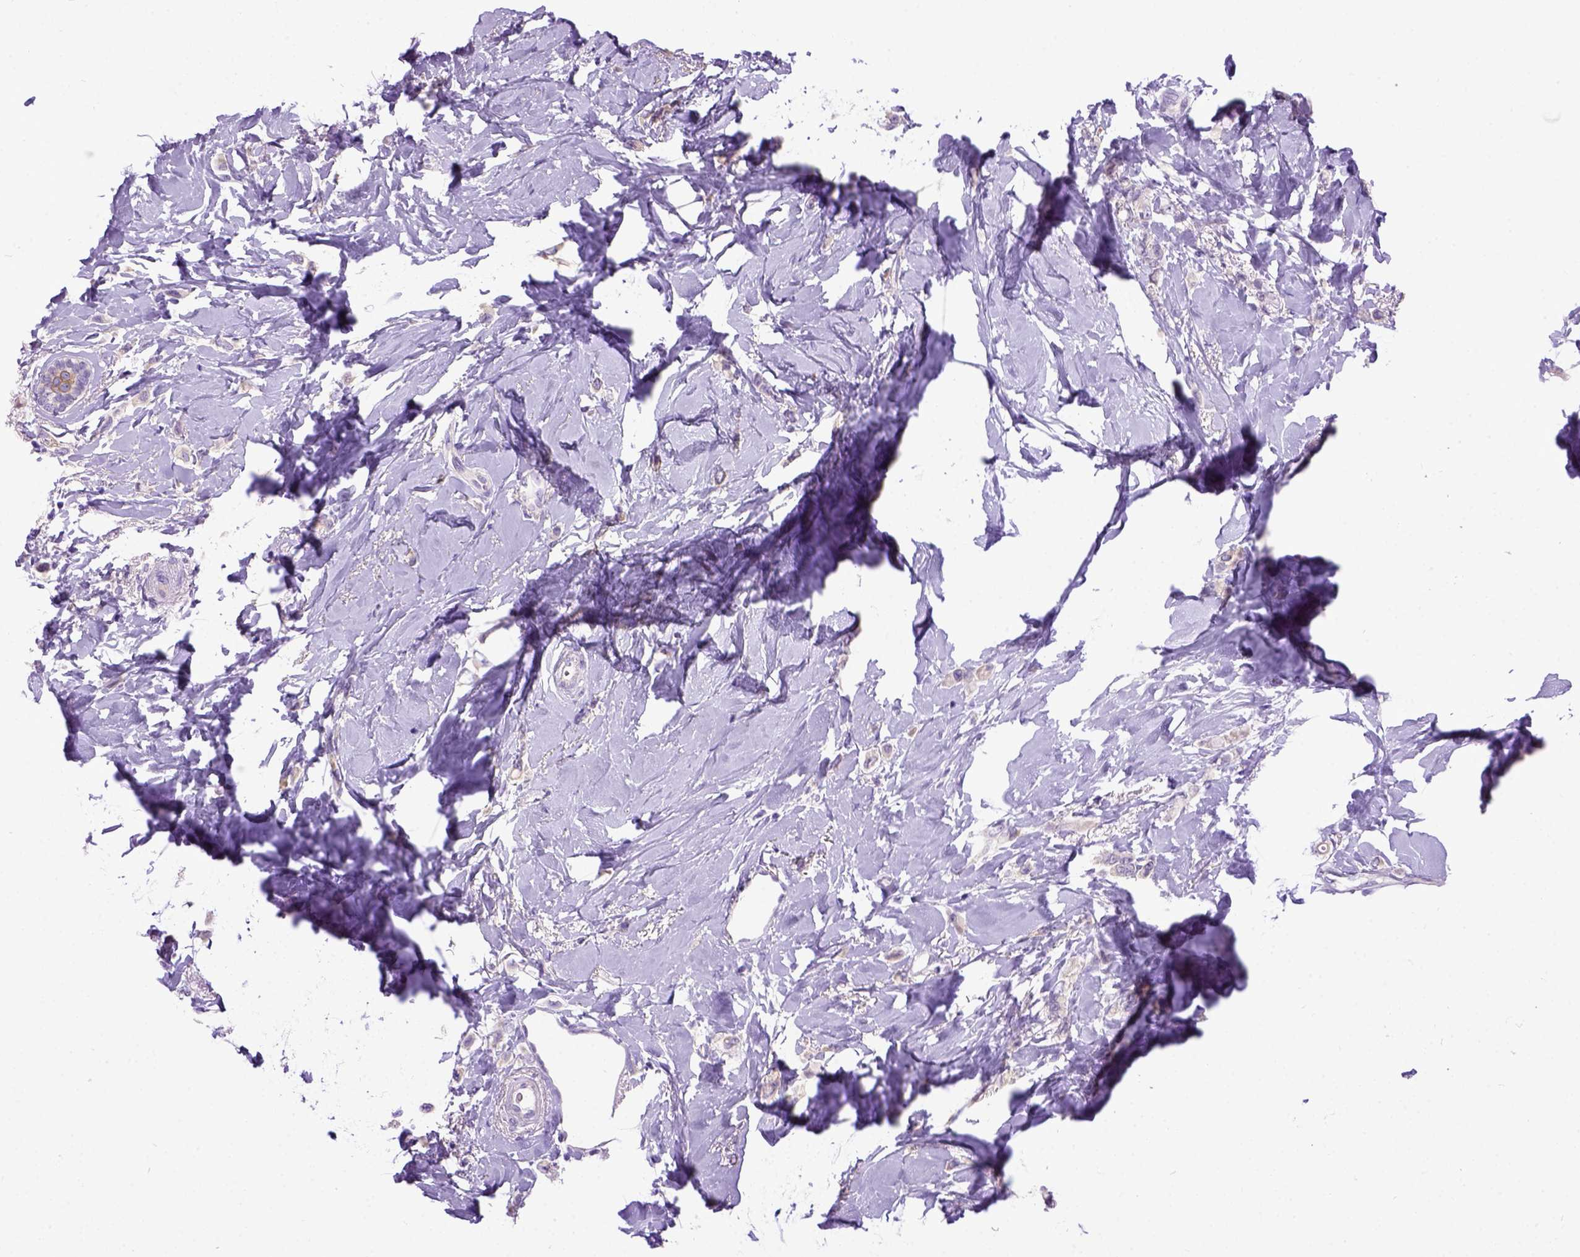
{"staining": {"intensity": "weak", "quantity": "25%-75%", "location": "cytoplasmic/membranous"}, "tissue": "breast cancer", "cell_type": "Tumor cells", "image_type": "cancer", "snomed": [{"axis": "morphology", "description": "Lobular carcinoma"}, {"axis": "topography", "description": "Breast"}], "caption": "The immunohistochemical stain labels weak cytoplasmic/membranous expression in tumor cells of breast lobular carcinoma tissue.", "gene": "NEK5", "patient": {"sex": "female", "age": 66}}